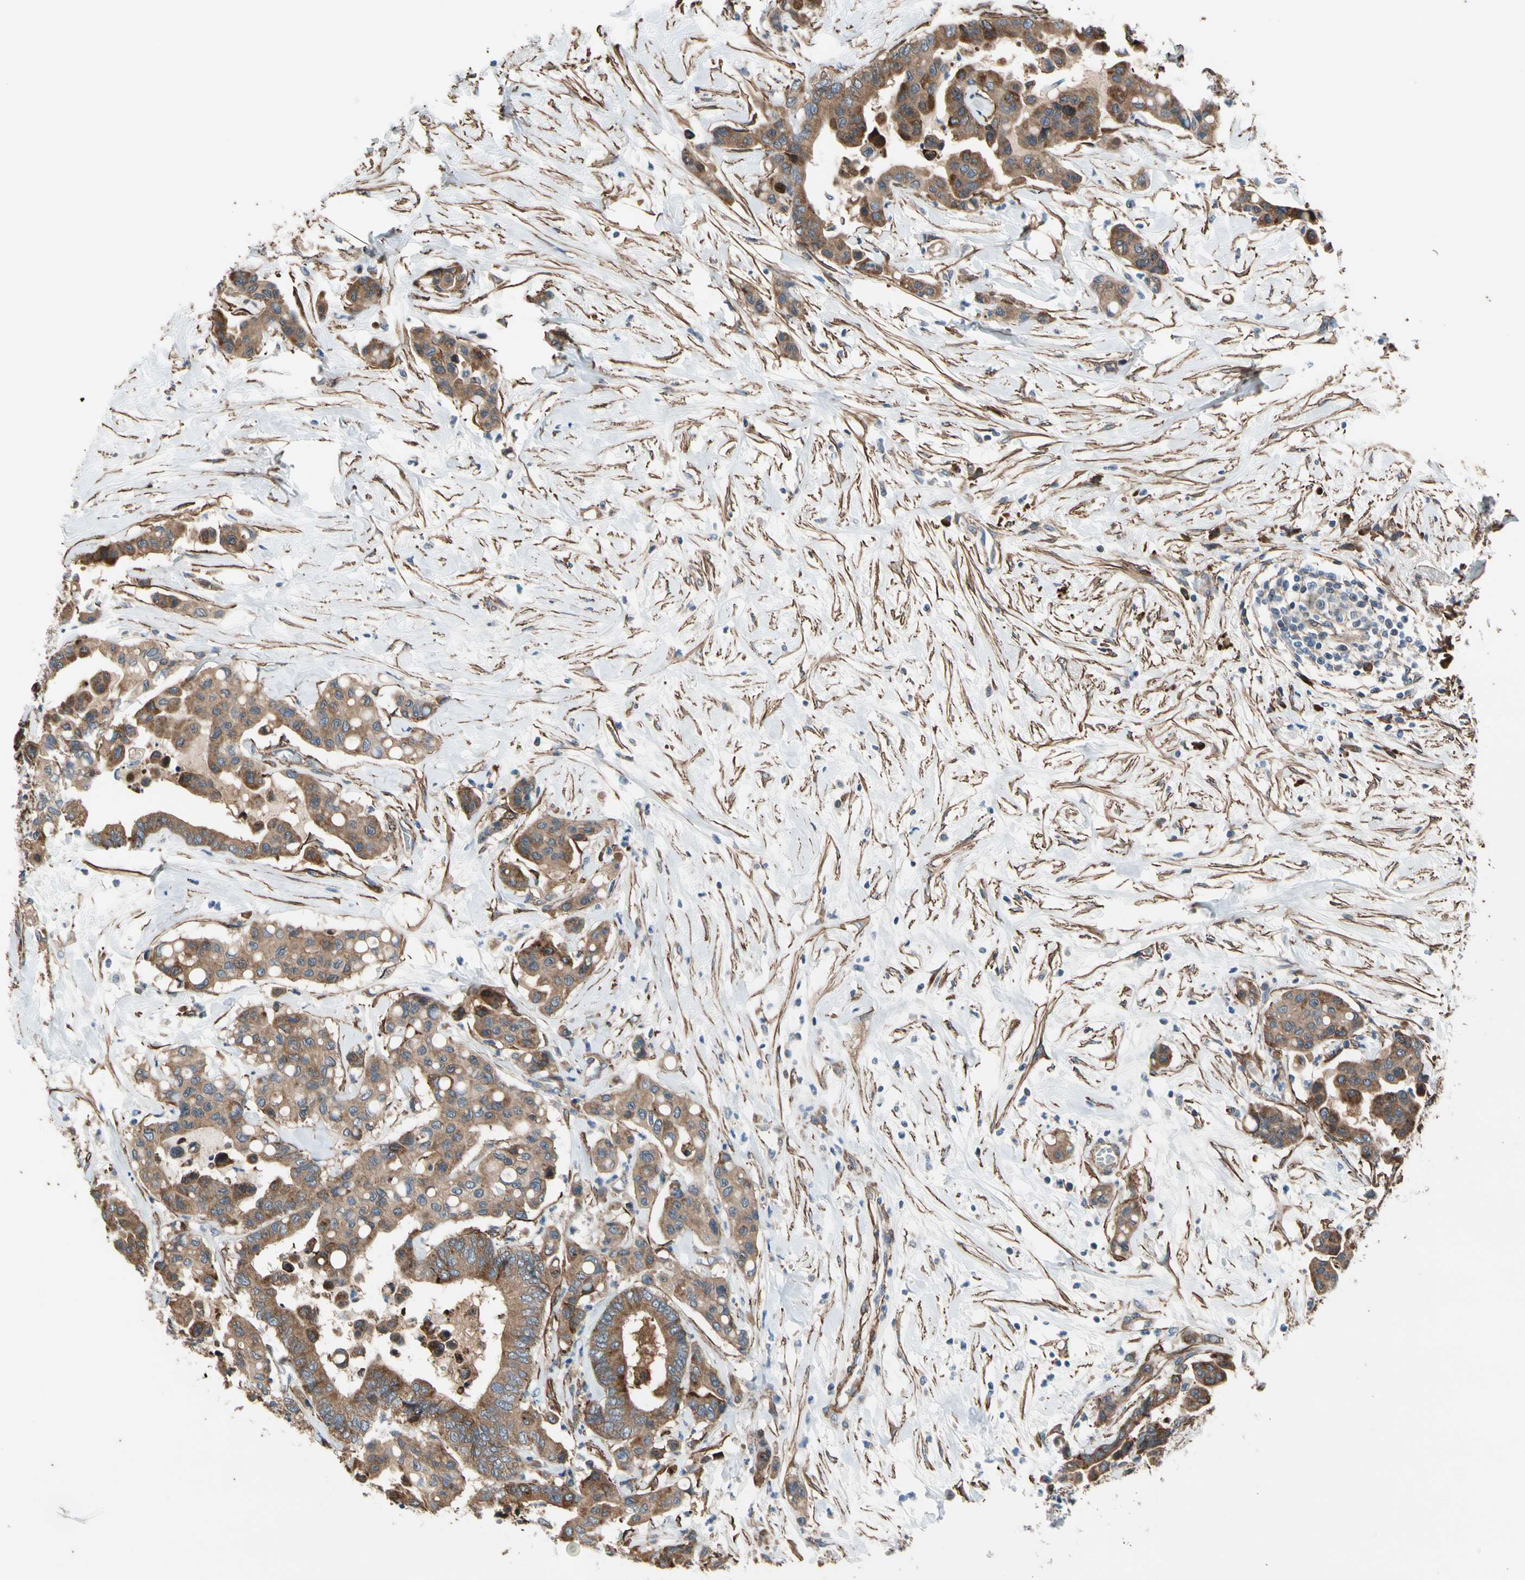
{"staining": {"intensity": "moderate", "quantity": ">75%", "location": "cytoplasmic/membranous"}, "tissue": "colorectal cancer", "cell_type": "Tumor cells", "image_type": "cancer", "snomed": [{"axis": "morphology", "description": "Normal tissue, NOS"}, {"axis": "morphology", "description": "Adenocarcinoma, NOS"}, {"axis": "topography", "description": "Colon"}], "caption": "An immunohistochemistry (IHC) histopathology image of tumor tissue is shown. Protein staining in brown highlights moderate cytoplasmic/membranous positivity in adenocarcinoma (colorectal) within tumor cells.", "gene": "LIMK2", "patient": {"sex": "male", "age": 82}}